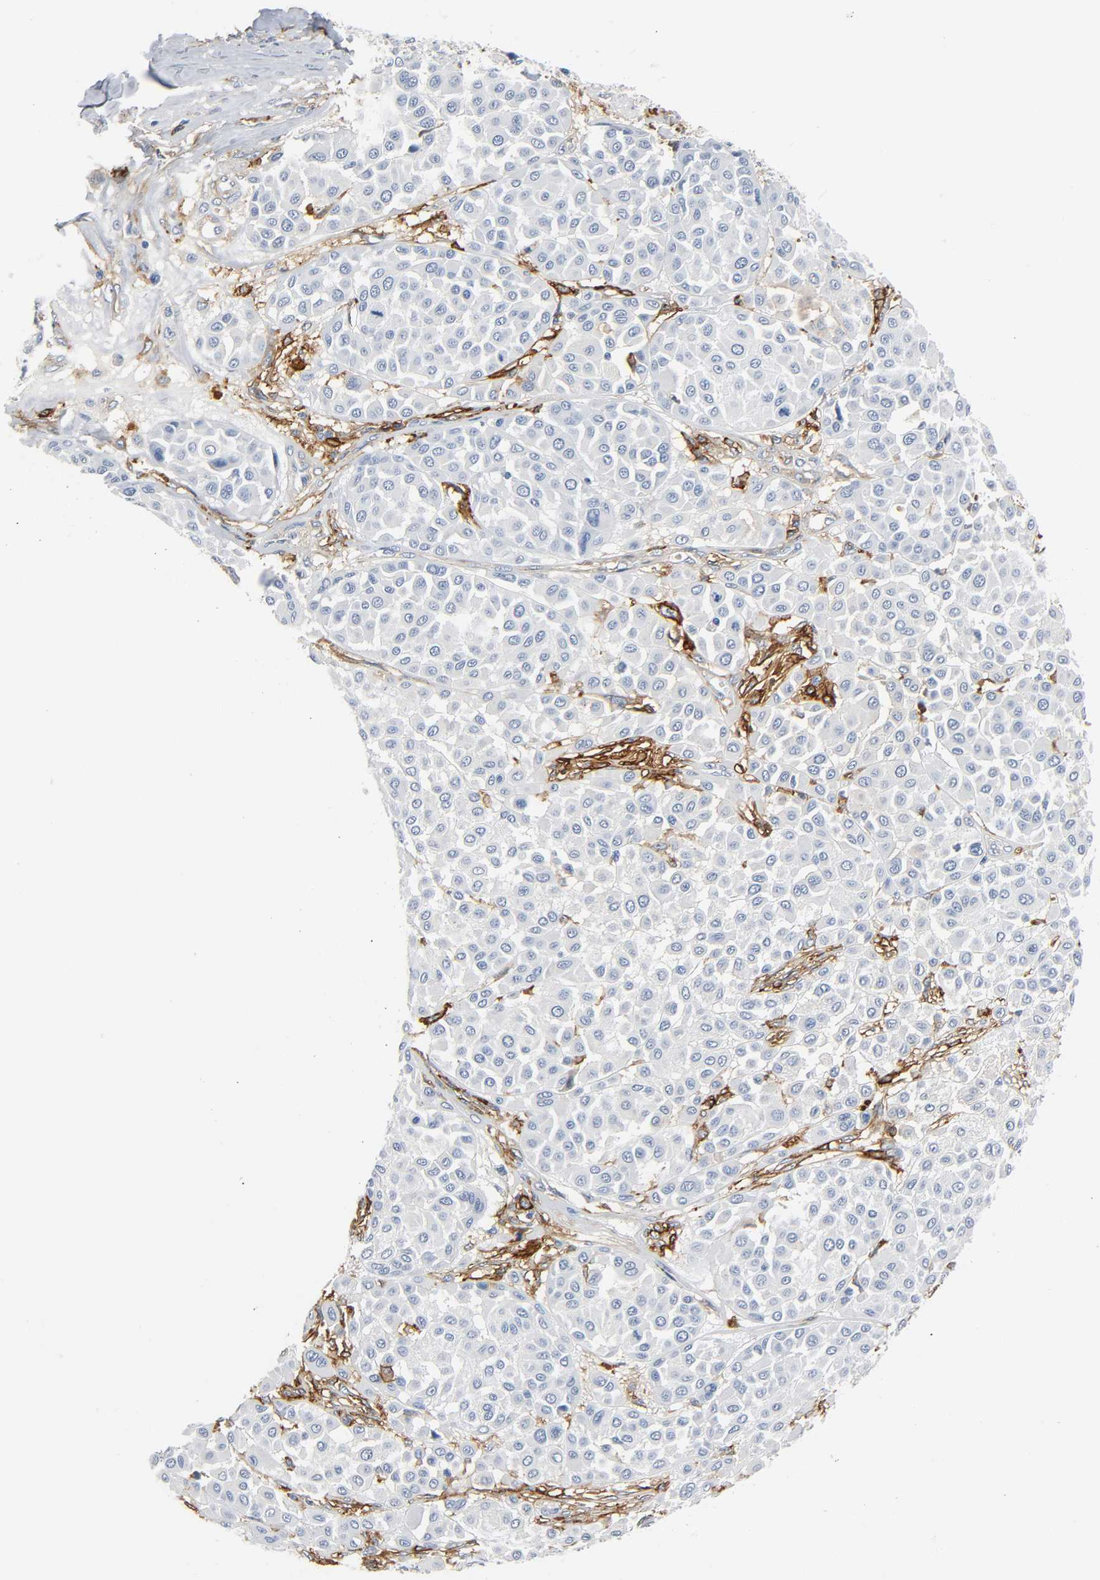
{"staining": {"intensity": "negative", "quantity": "none", "location": "none"}, "tissue": "melanoma", "cell_type": "Tumor cells", "image_type": "cancer", "snomed": [{"axis": "morphology", "description": "Malignant melanoma, Metastatic site"}, {"axis": "topography", "description": "Soft tissue"}], "caption": "The micrograph exhibits no significant expression in tumor cells of melanoma. The staining is performed using DAB (3,3'-diaminobenzidine) brown chromogen with nuclei counter-stained in using hematoxylin.", "gene": "ANPEP", "patient": {"sex": "male", "age": 41}}